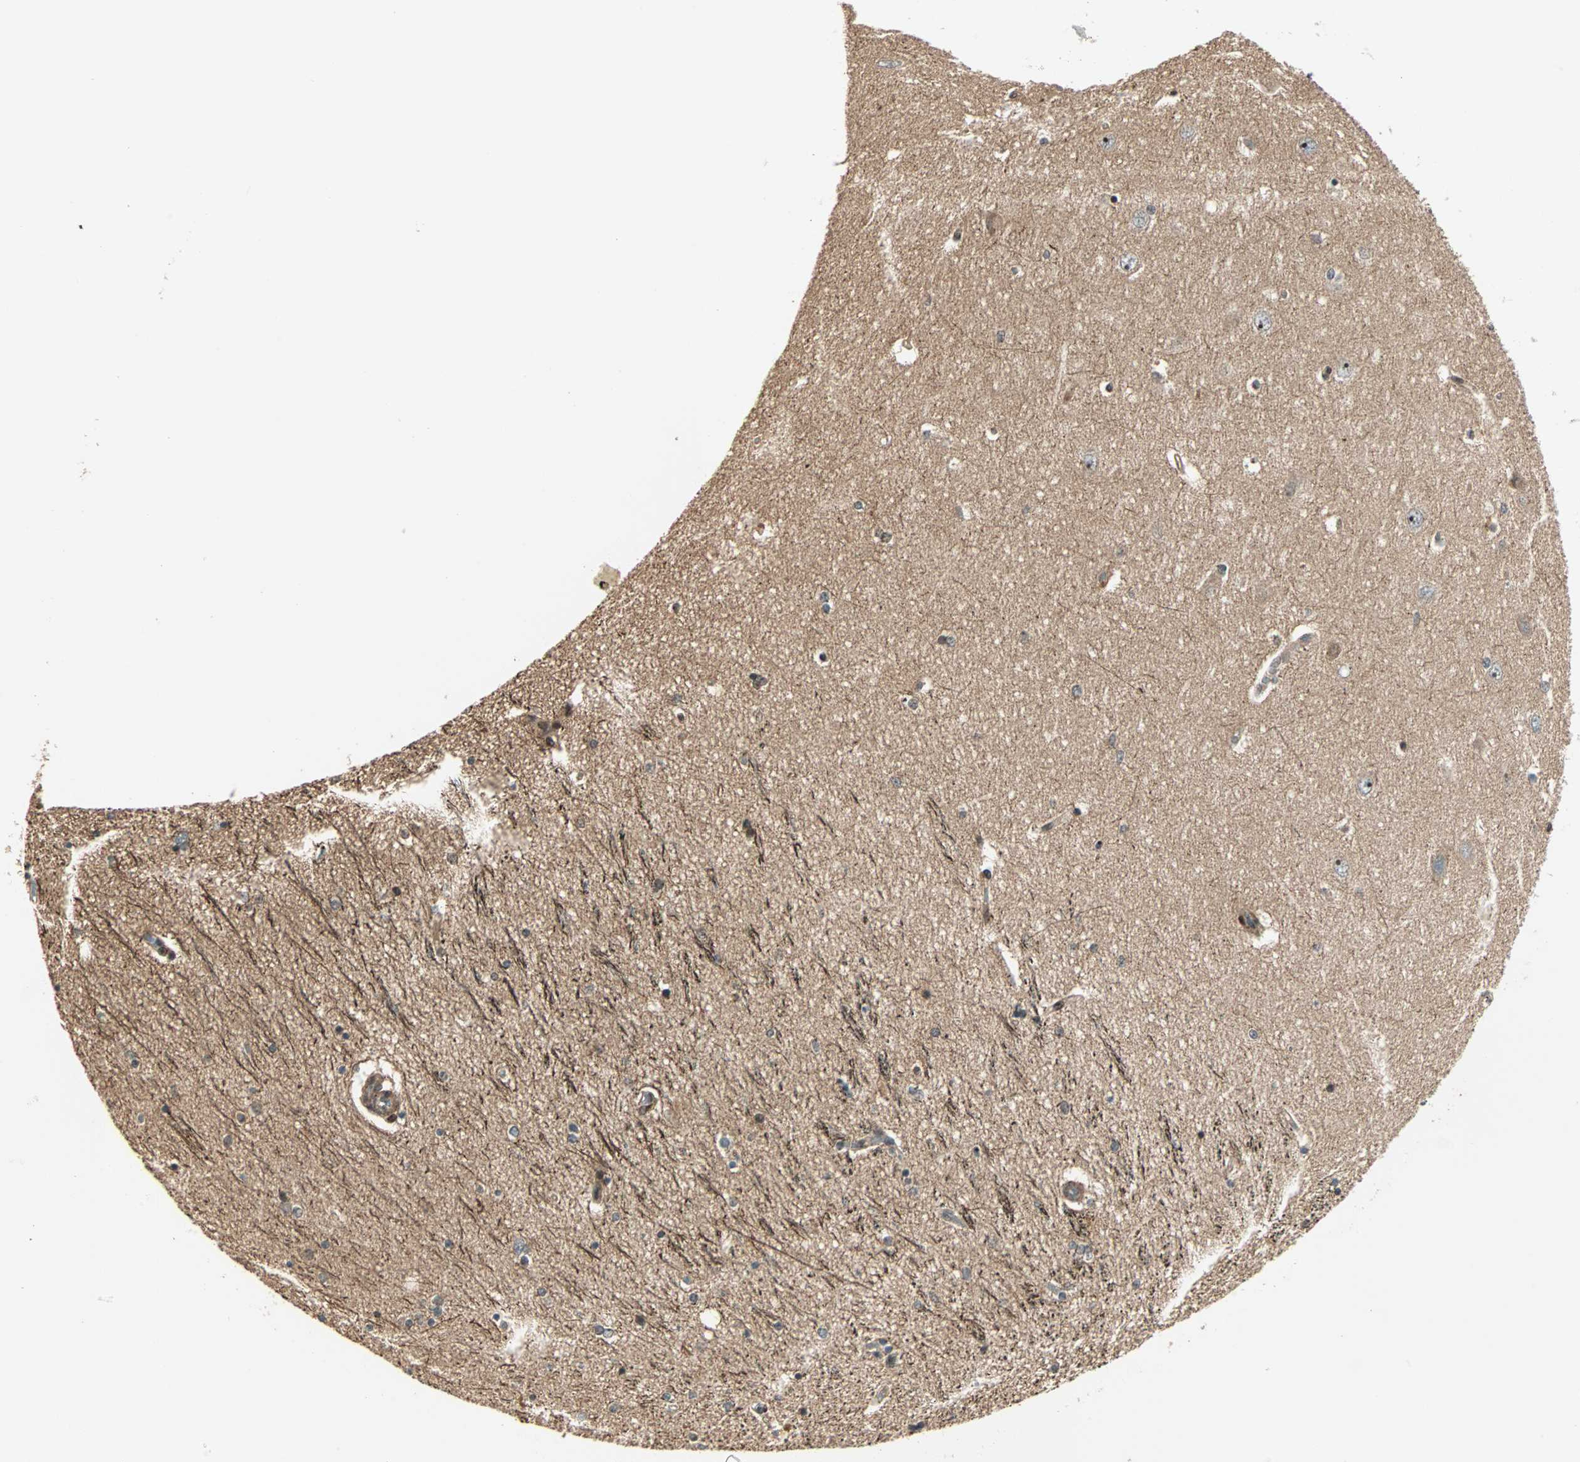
{"staining": {"intensity": "moderate", "quantity": ">75%", "location": "cytoplasmic/membranous"}, "tissue": "hippocampus", "cell_type": "Glial cells", "image_type": "normal", "snomed": [{"axis": "morphology", "description": "Normal tissue, NOS"}, {"axis": "topography", "description": "Hippocampus"}], "caption": "Immunohistochemistry of unremarkable hippocampus shows medium levels of moderate cytoplasmic/membranous expression in approximately >75% of glial cells.", "gene": "ZBED9", "patient": {"sex": "female", "age": 54}}